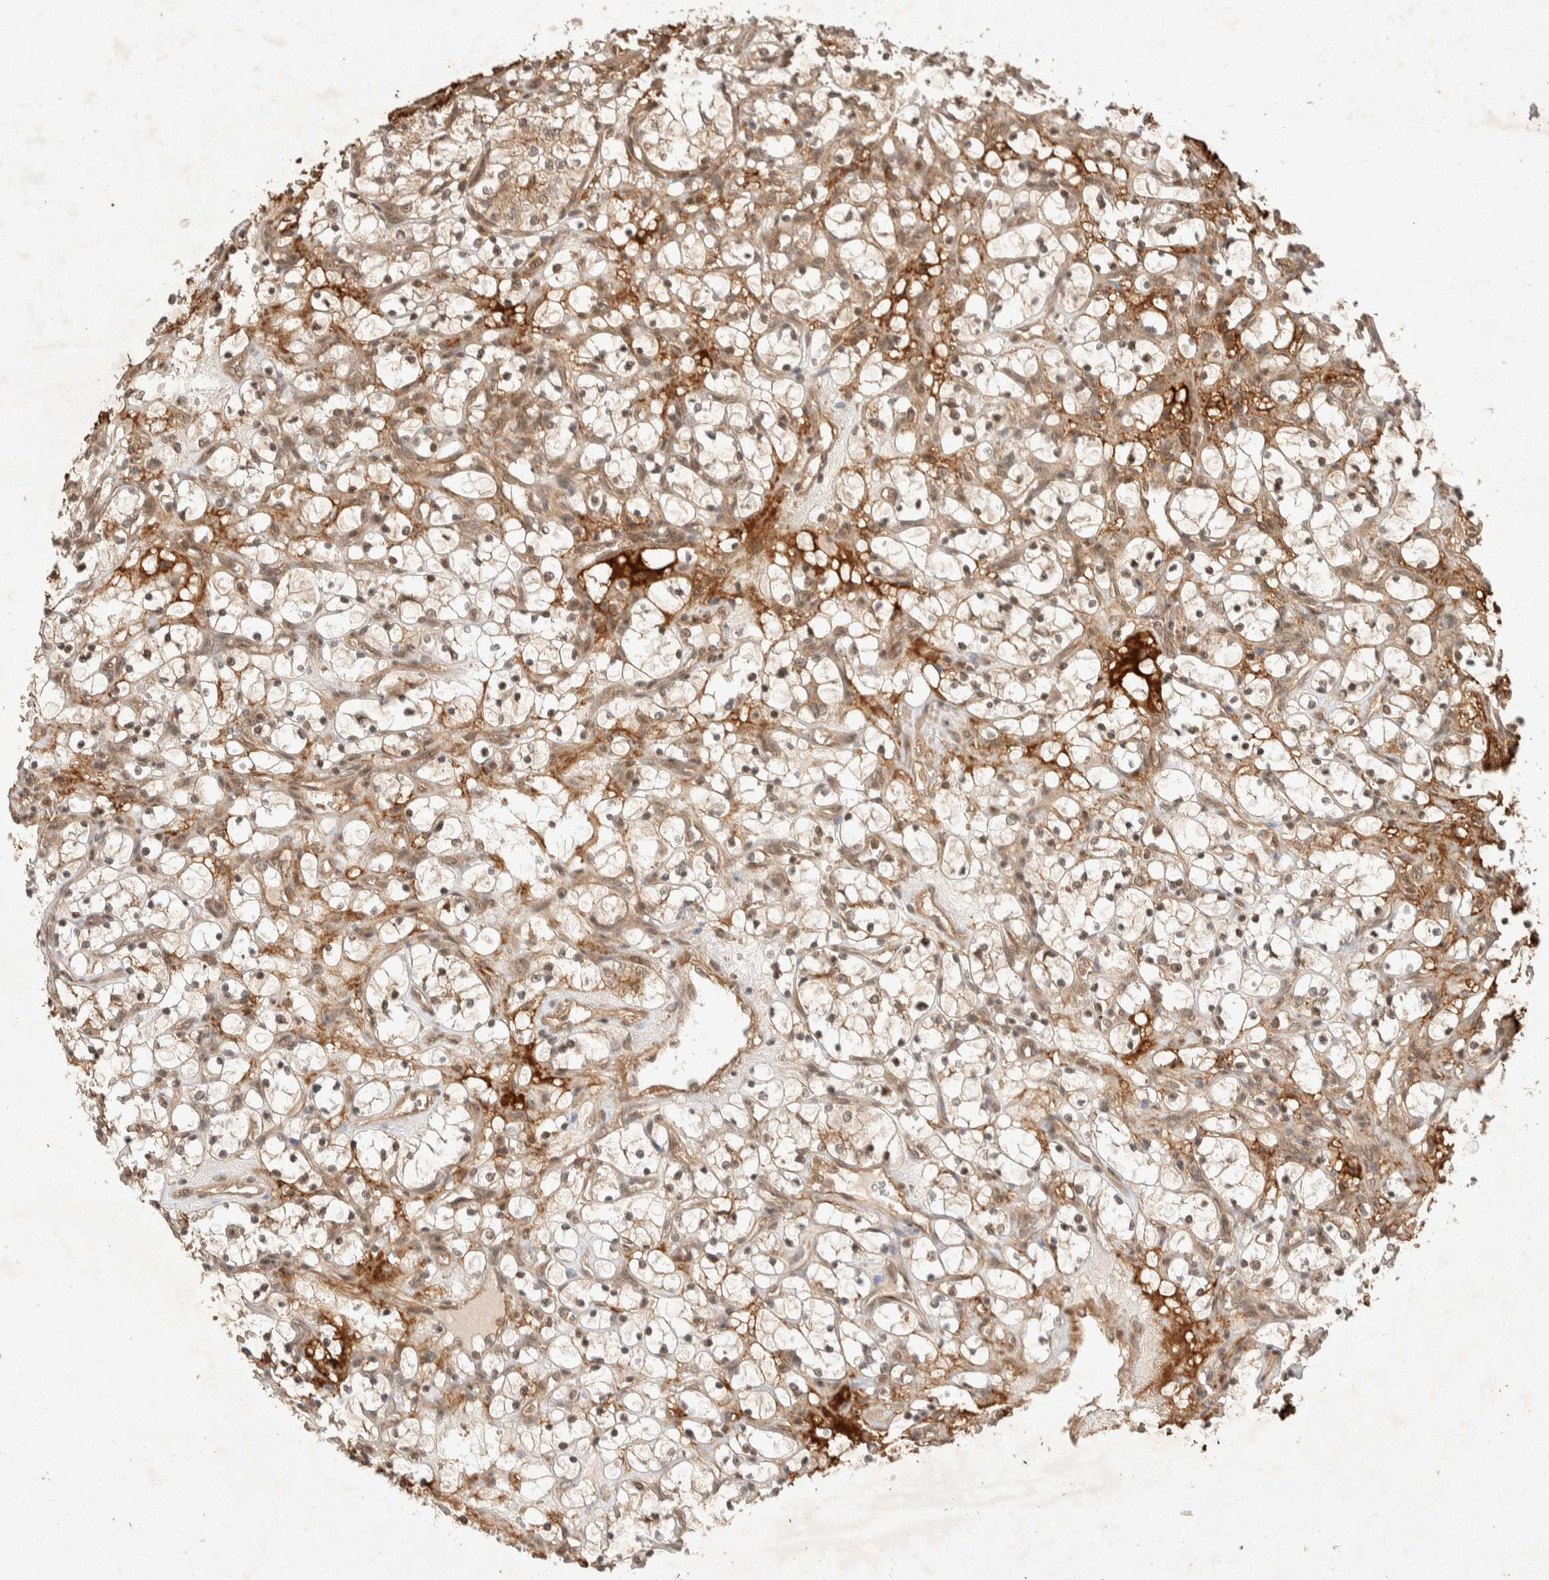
{"staining": {"intensity": "weak", "quantity": ">75%", "location": "nuclear"}, "tissue": "renal cancer", "cell_type": "Tumor cells", "image_type": "cancer", "snomed": [{"axis": "morphology", "description": "Adenocarcinoma, NOS"}, {"axis": "topography", "description": "Kidney"}], "caption": "Adenocarcinoma (renal) stained for a protein exhibits weak nuclear positivity in tumor cells.", "gene": "THRA", "patient": {"sex": "female", "age": 69}}